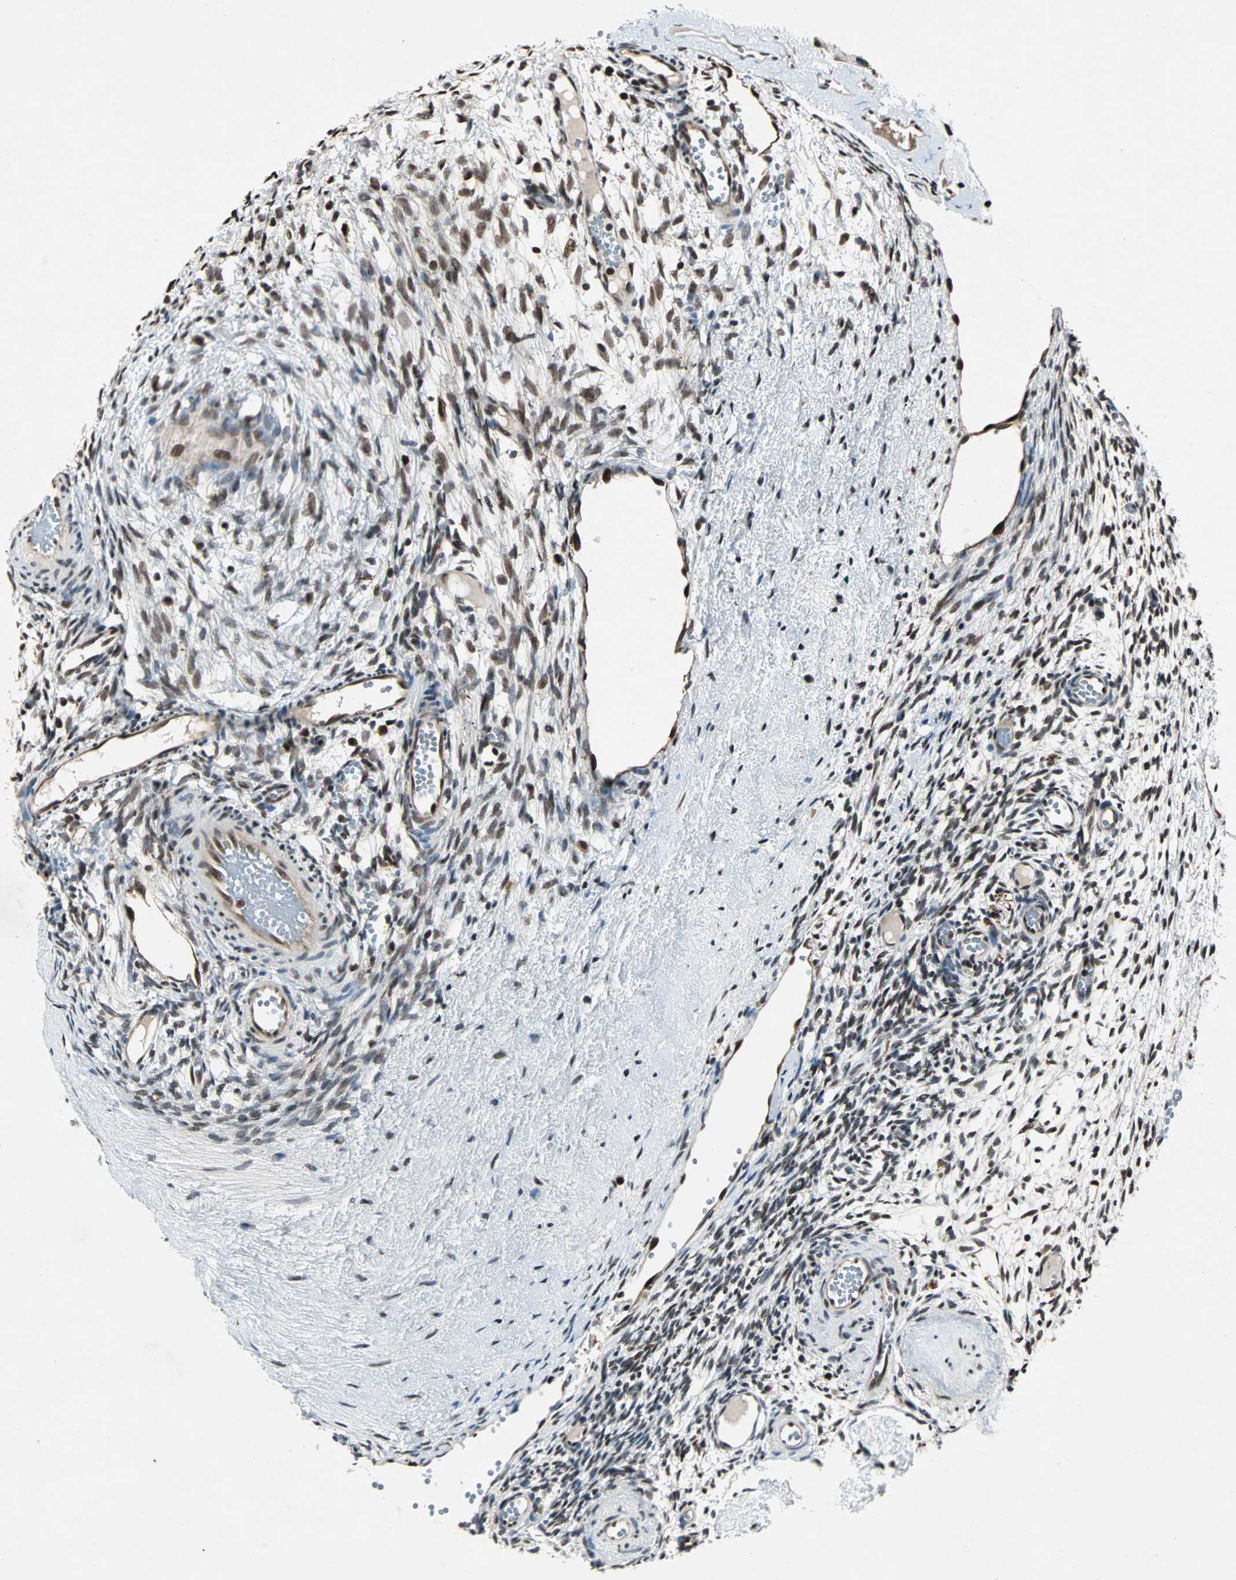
{"staining": {"intensity": "moderate", "quantity": "25%-75%", "location": "nuclear"}, "tissue": "ovary", "cell_type": "Ovarian stroma cells", "image_type": "normal", "snomed": [{"axis": "morphology", "description": "Normal tissue, NOS"}, {"axis": "topography", "description": "Ovary"}], "caption": "Immunohistochemical staining of benign ovary displays moderate nuclear protein positivity in about 25%-75% of ovarian stroma cells.", "gene": "ACLY", "patient": {"sex": "female", "age": 35}}